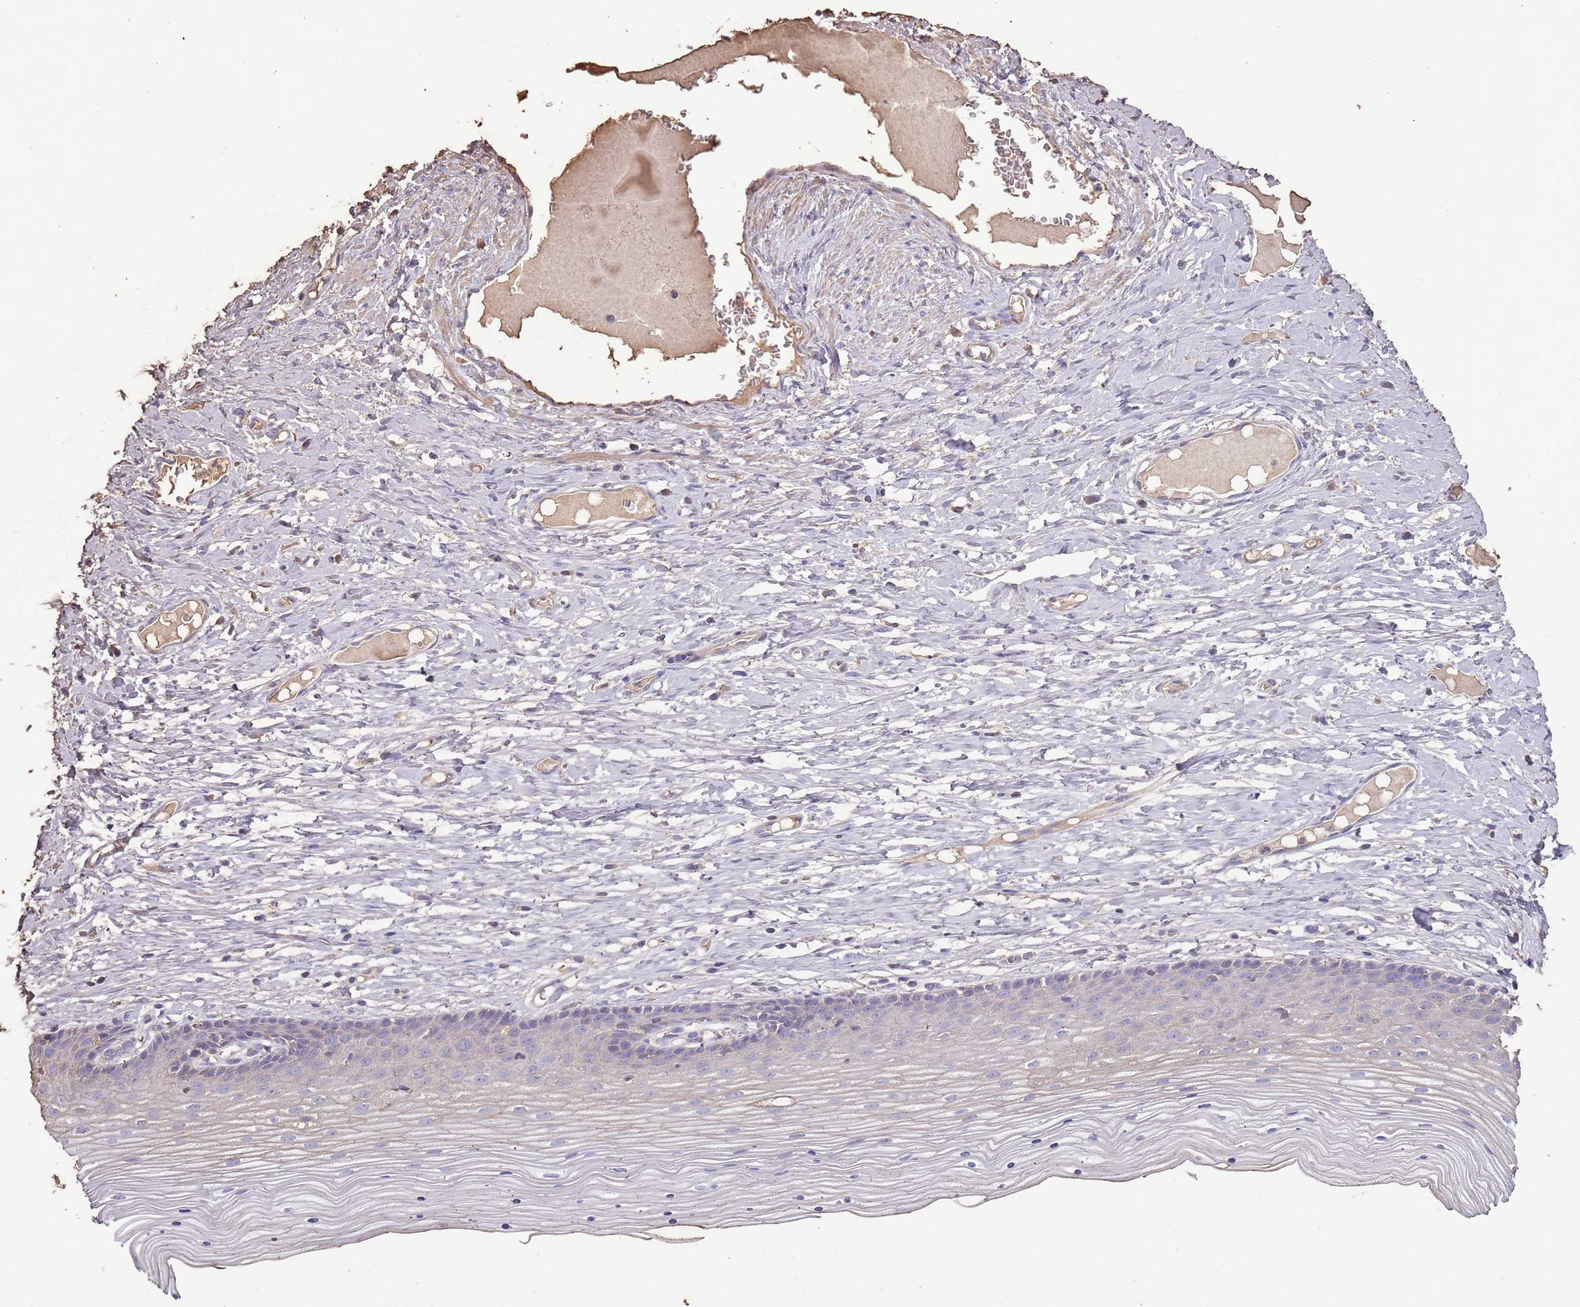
{"staining": {"intensity": "weak", "quantity": "25%-75%", "location": "cytoplasmic/membranous"}, "tissue": "cervix", "cell_type": "Glandular cells", "image_type": "normal", "snomed": [{"axis": "morphology", "description": "Normal tissue, NOS"}, {"axis": "topography", "description": "Cervix"}], "caption": "Weak cytoplasmic/membranous protein positivity is identified in approximately 25%-75% of glandular cells in cervix.", "gene": "FECH", "patient": {"sex": "female", "age": 42}}